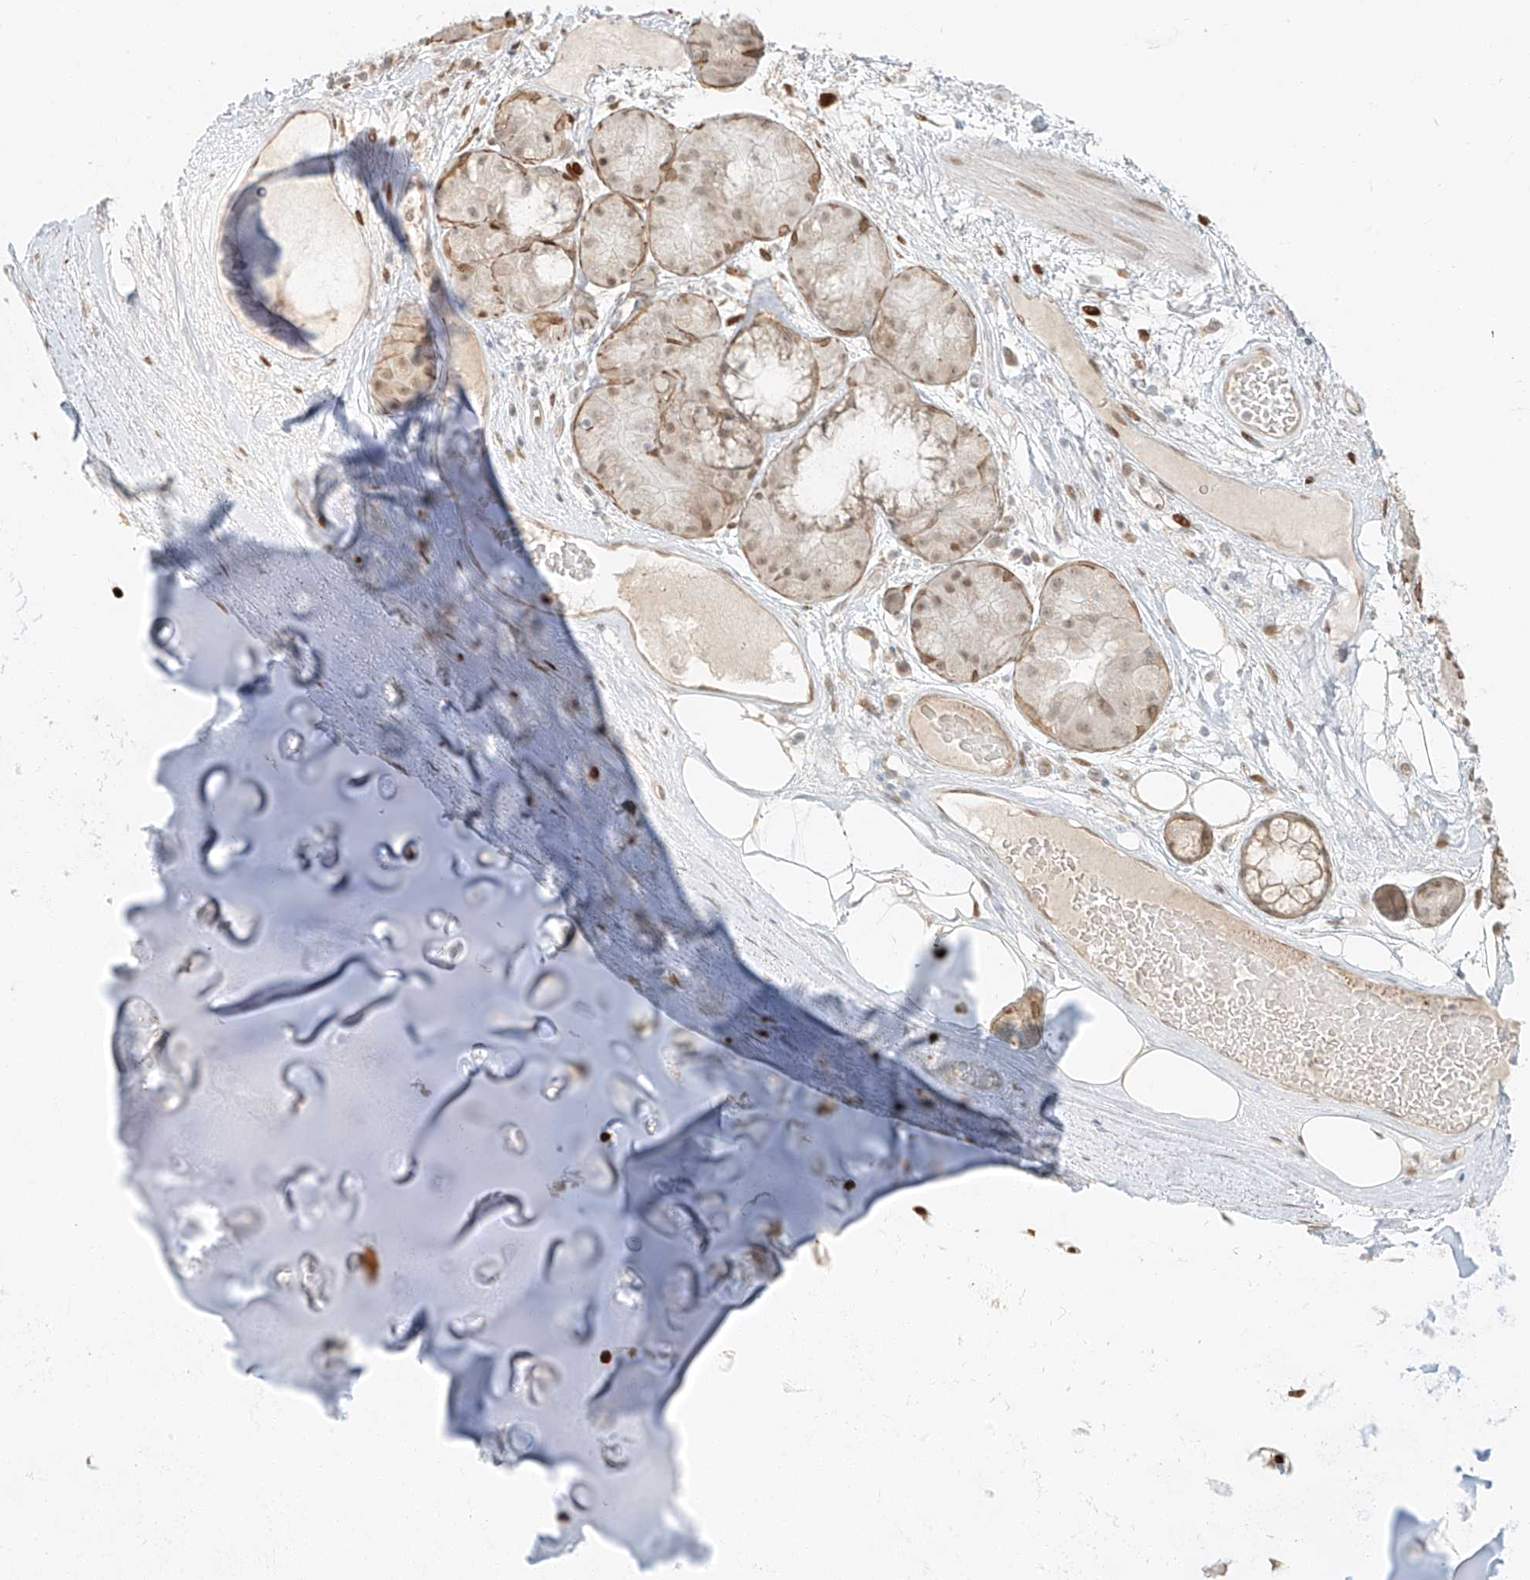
{"staining": {"intensity": "moderate", "quantity": ">75%", "location": "cytoplasmic/membranous,nuclear"}, "tissue": "adipose tissue", "cell_type": "Adipocytes", "image_type": "normal", "snomed": [{"axis": "morphology", "description": "Normal tissue, NOS"}, {"axis": "morphology", "description": "Squamous cell carcinoma, NOS"}, {"axis": "topography", "description": "Lymph node"}, {"axis": "topography", "description": "Bronchus"}, {"axis": "topography", "description": "Lung"}], "caption": "Approximately >75% of adipocytes in unremarkable adipose tissue reveal moderate cytoplasmic/membranous,nuclear protein staining as visualized by brown immunohistochemical staining.", "gene": "ZNF774", "patient": {"sex": "male", "age": 66}}